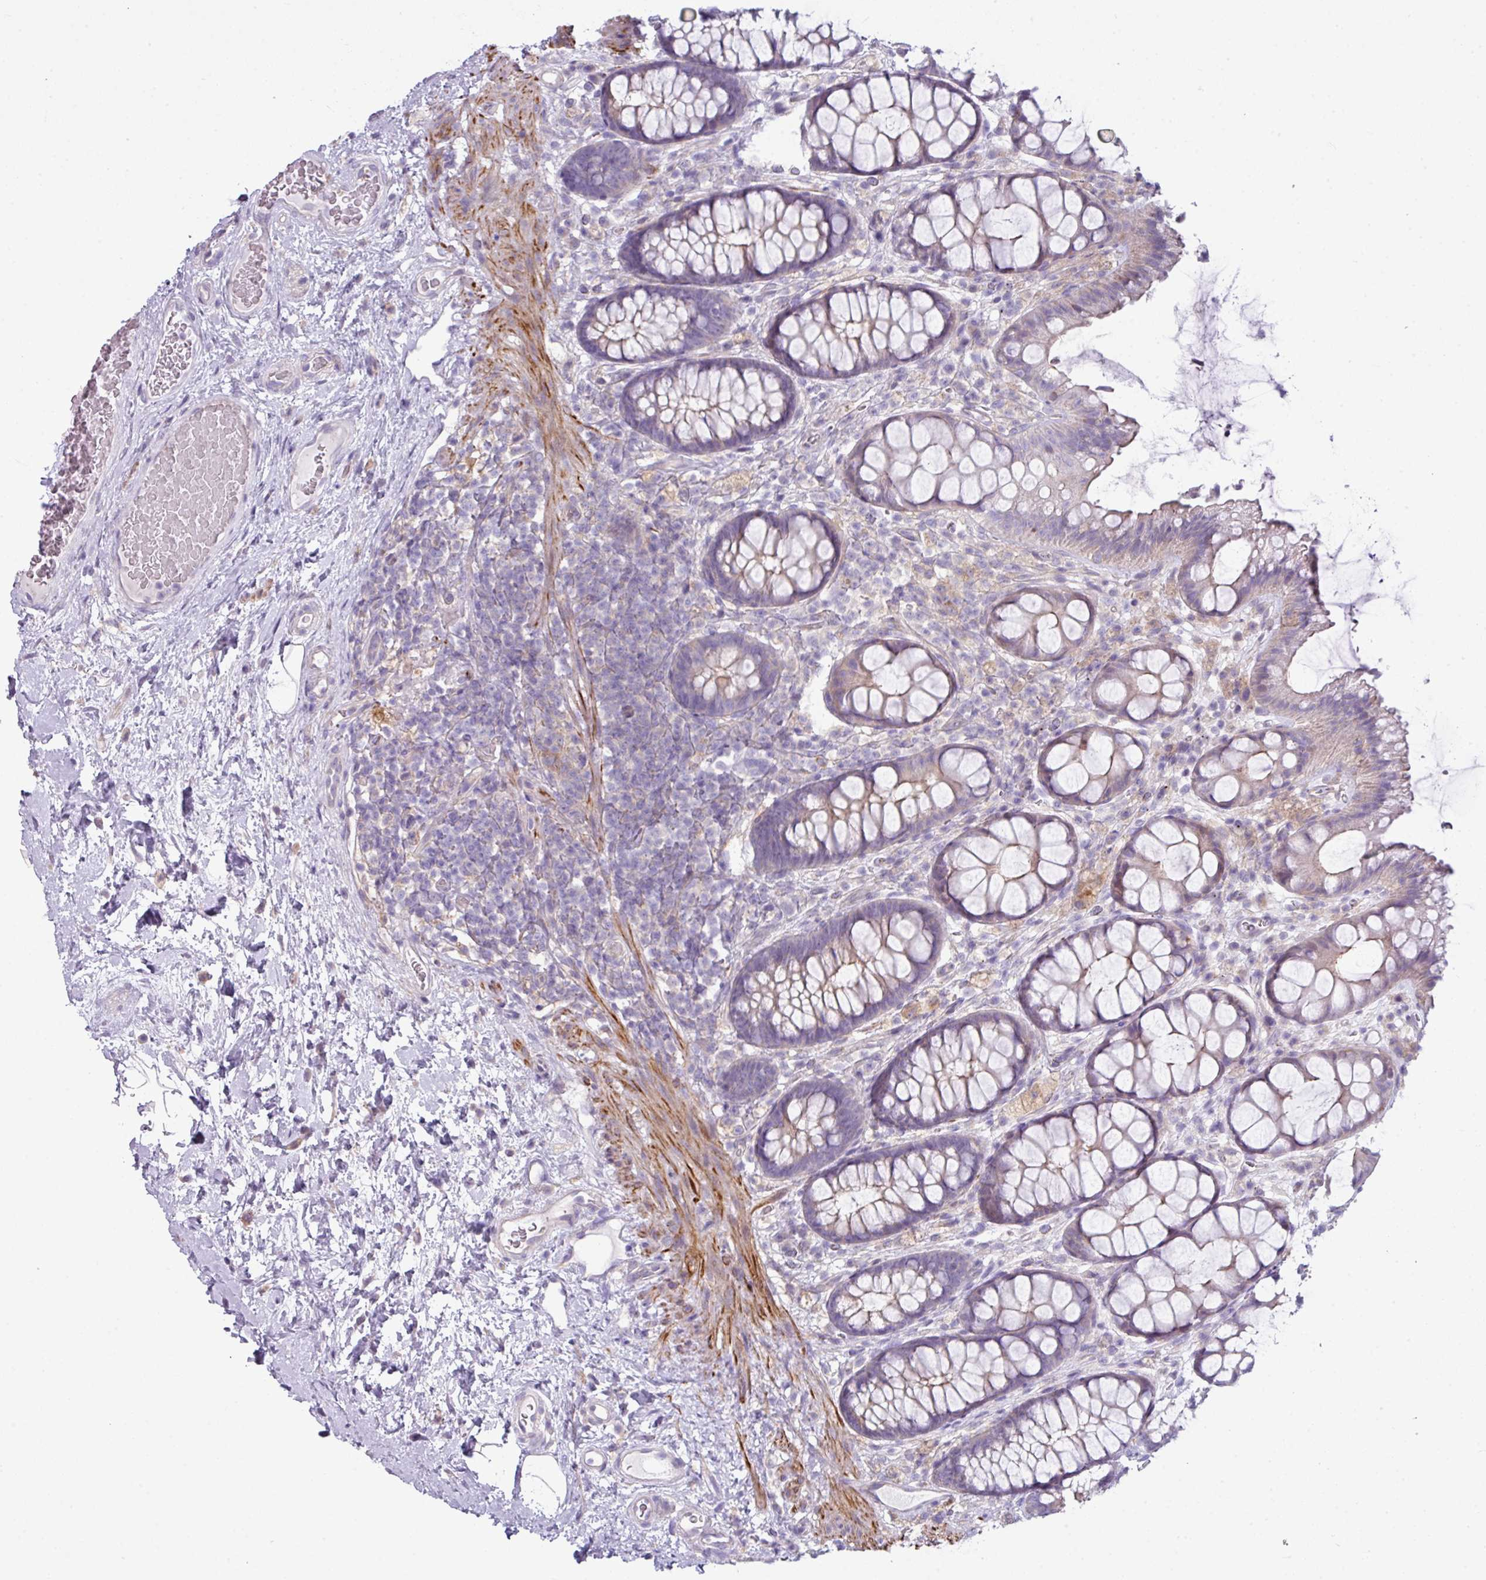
{"staining": {"intensity": "weak", "quantity": "25%-75%", "location": "cytoplasmic/membranous"}, "tissue": "rectum", "cell_type": "Glandular cells", "image_type": "normal", "snomed": [{"axis": "morphology", "description": "Normal tissue, NOS"}, {"axis": "topography", "description": "Rectum"}], "caption": "Rectum was stained to show a protein in brown. There is low levels of weak cytoplasmic/membranous positivity in approximately 25%-75% of glandular cells. (DAB (3,3'-diaminobenzidine) IHC with brightfield microscopy, high magnification).", "gene": "ABCC5", "patient": {"sex": "female", "age": 67}}